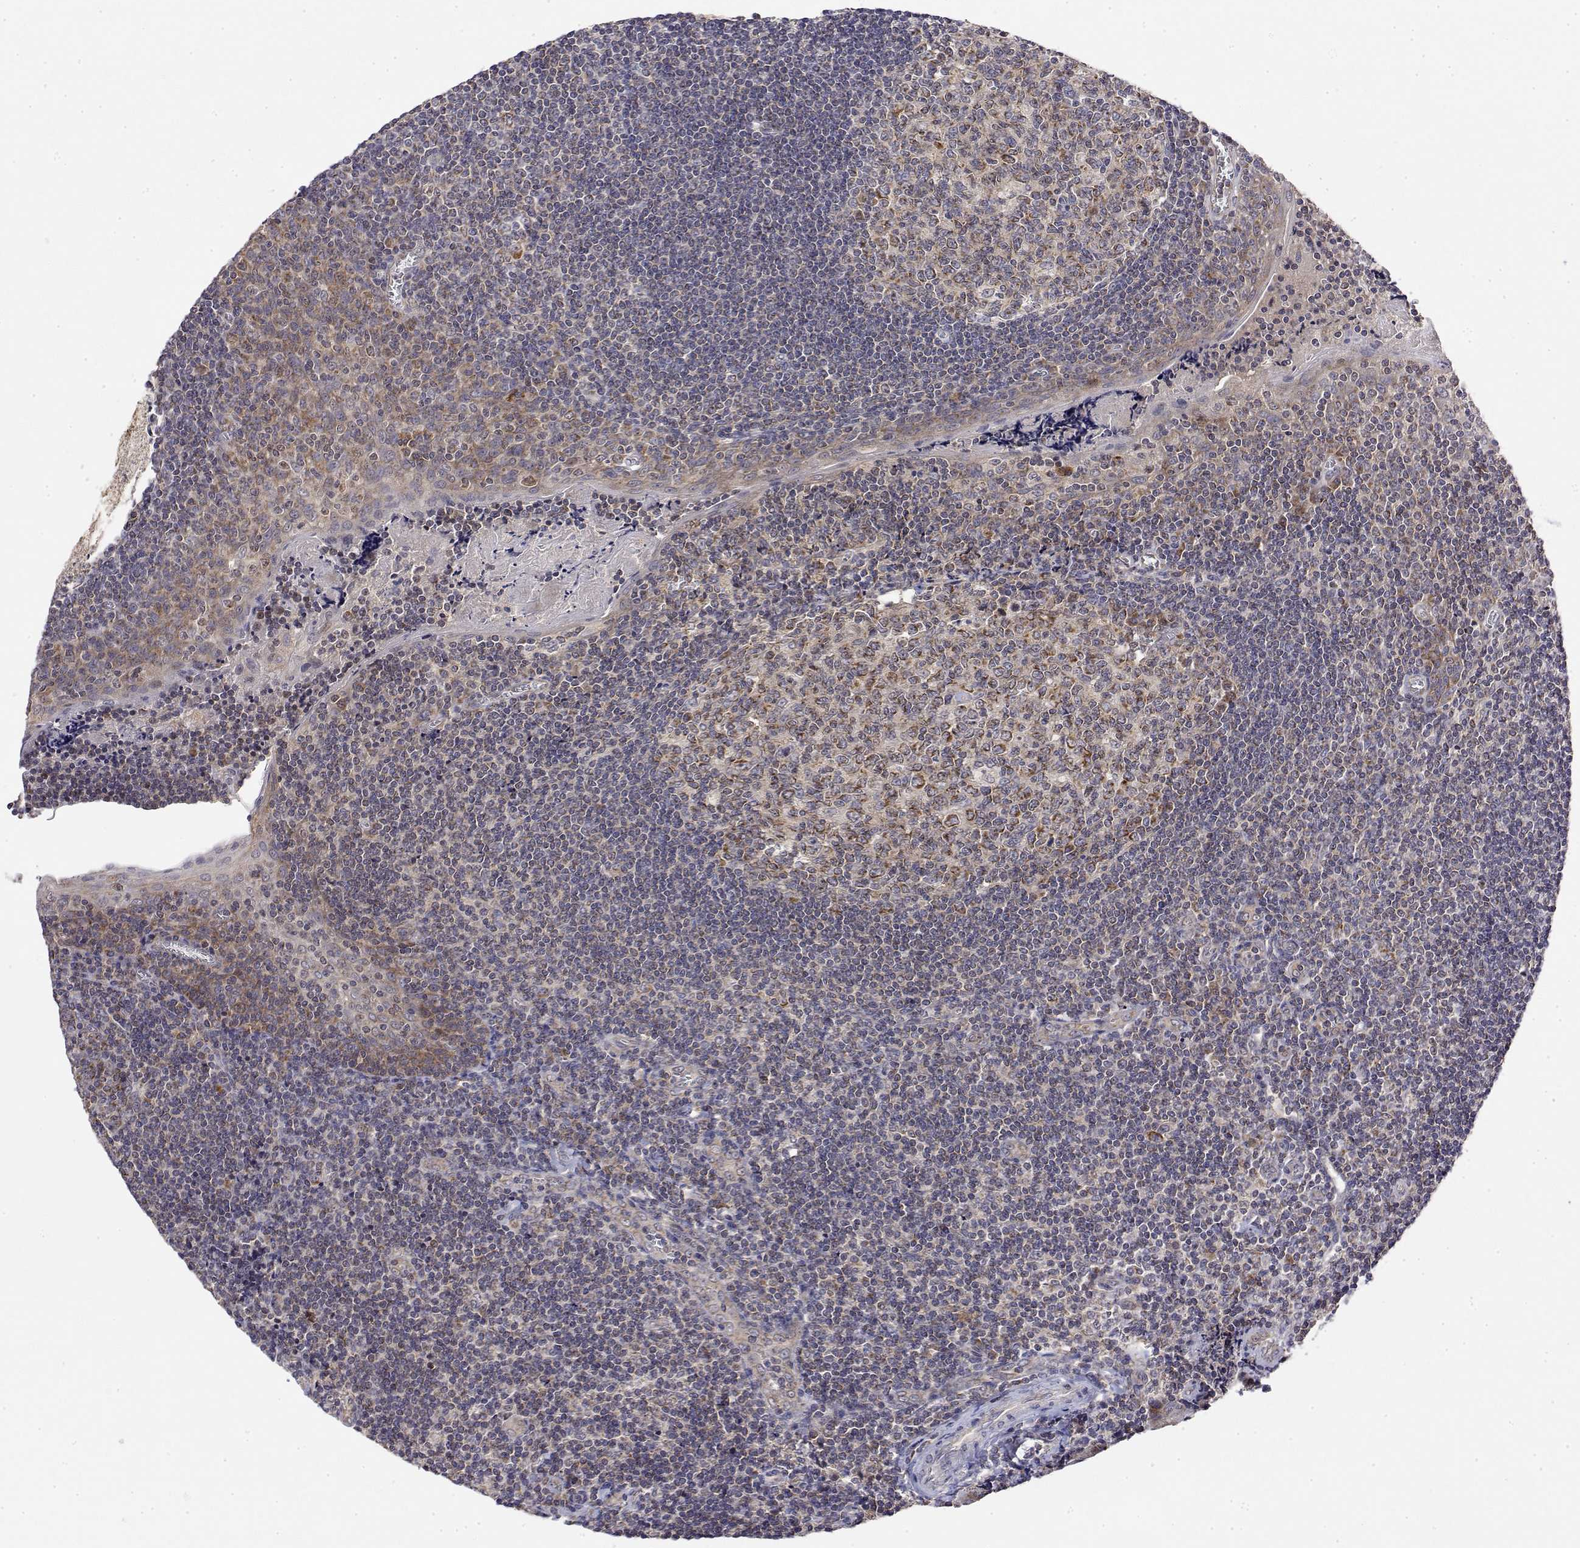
{"staining": {"intensity": "moderate", "quantity": "25%-75%", "location": "cytoplasmic/membranous"}, "tissue": "tonsil", "cell_type": "Germinal center cells", "image_type": "normal", "snomed": [{"axis": "morphology", "description": "Normal tissue, NOS"}, {"axis": "morphology", "description": "Inflammation, NOS"}, {"axis": "topography", "description": "Tonsil"}], "caption": "IHC (DAB) staining of benign human tonsil displays moderate cytoplasmic/membranous protein staining in approximately 25%-75% of germinal center cells. (DAB (3,3'-diaminobenzidine) IHC, brown staining for protein, blue staining for nuclei).", "gene": "GADD45GIP1", "patient": {"sex": "female", "age": 31}}